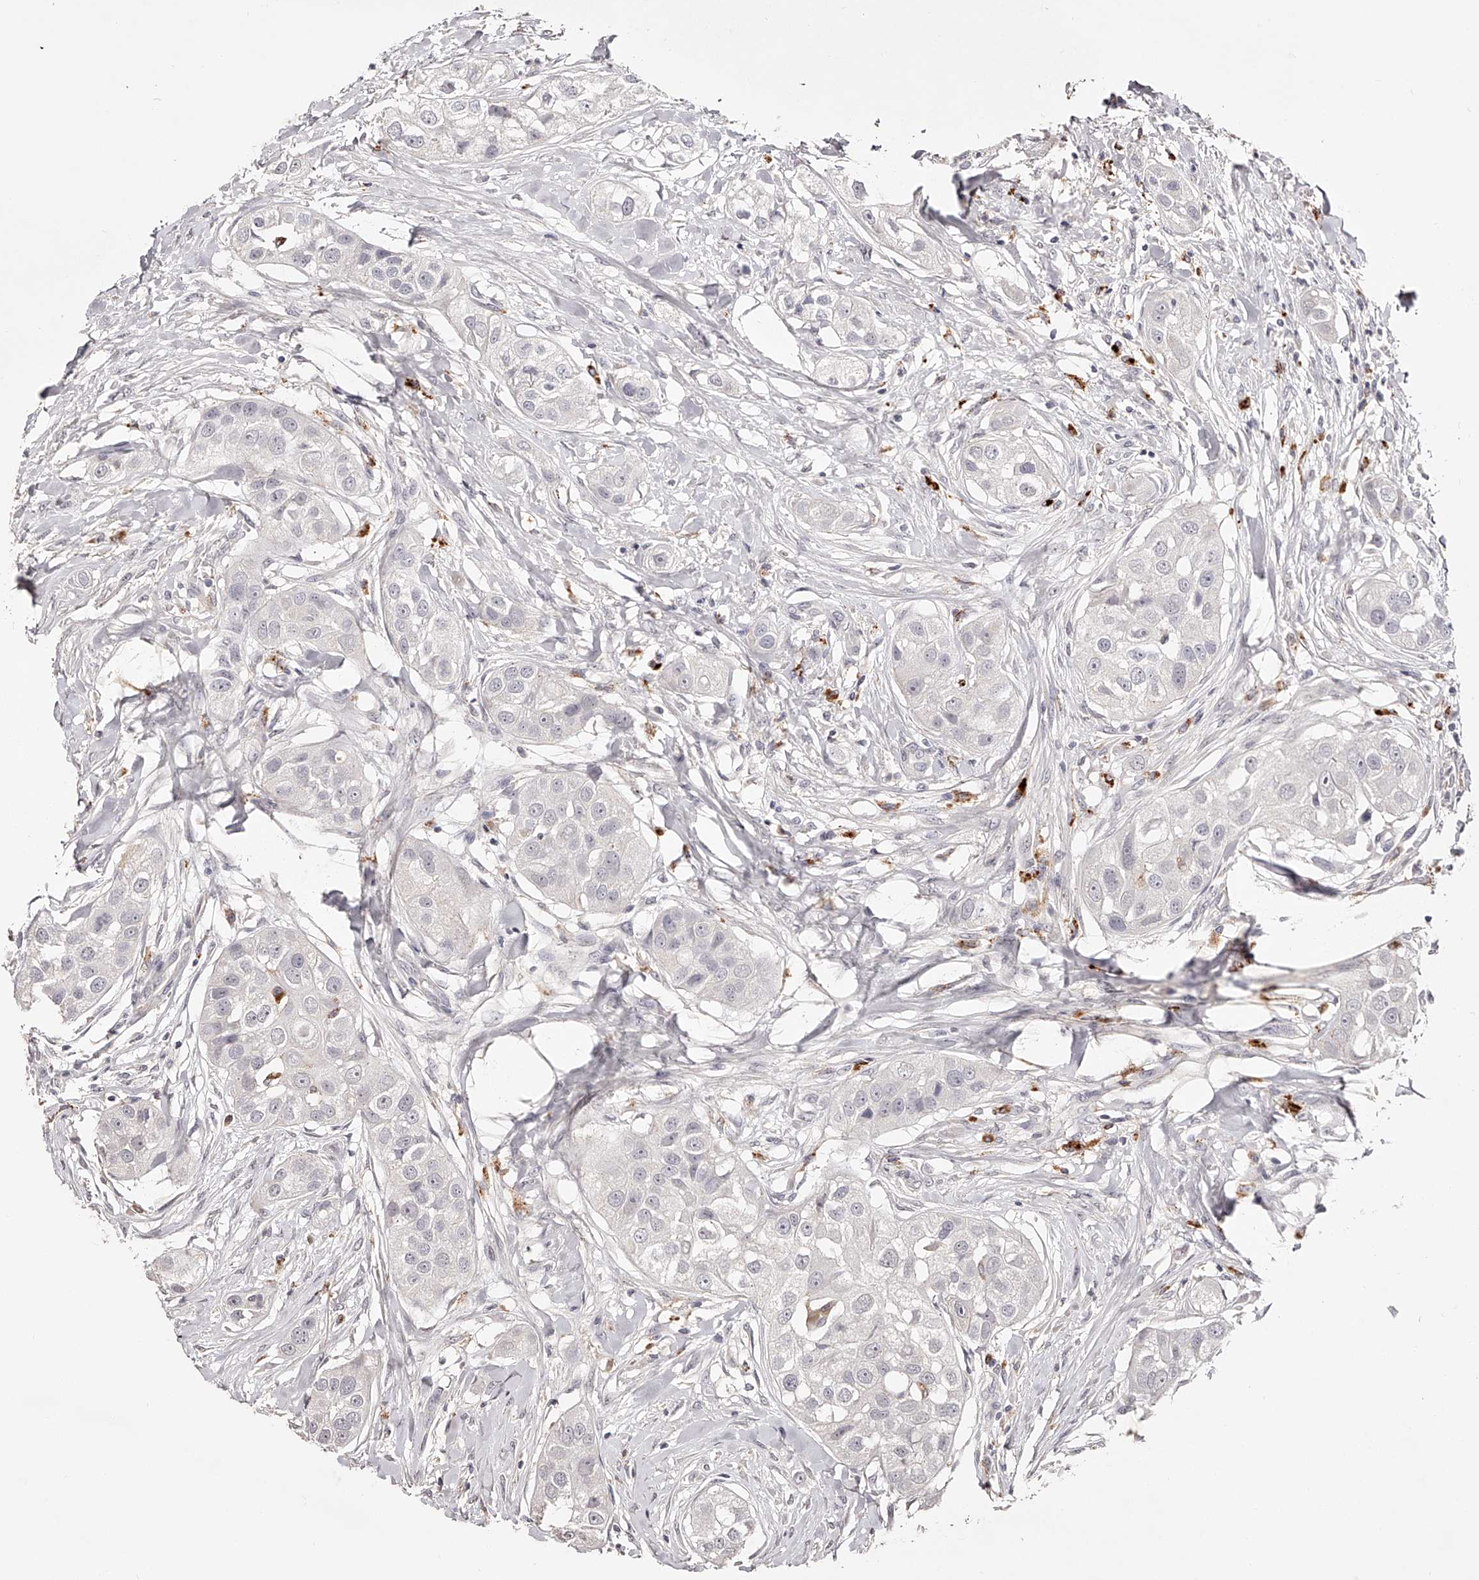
{"staining": {"intensity": "negative", "quantity": "none", "location": "none"}, "tissue": "head and neck cancer", "cell_type": "Tumor cells", "image_type": "cancer", "snomed": [{"axis": "morphology", "description": "Normal tissue, NOS"}, {"axis": "morphology", "description": "Squamous cell carcinoma, NOS"}, {"axis": "topography", "description": "Skeletal muscle"}, {"axis": "topography", "description": "Head-Neck"}], "caption": "Human head and neck squamous cell carcinoma stained for a protein using IHC shows no positivity in tumor cells.", "gene": "SLC35D3", "patient": {"sex": "male", "age": 51}}